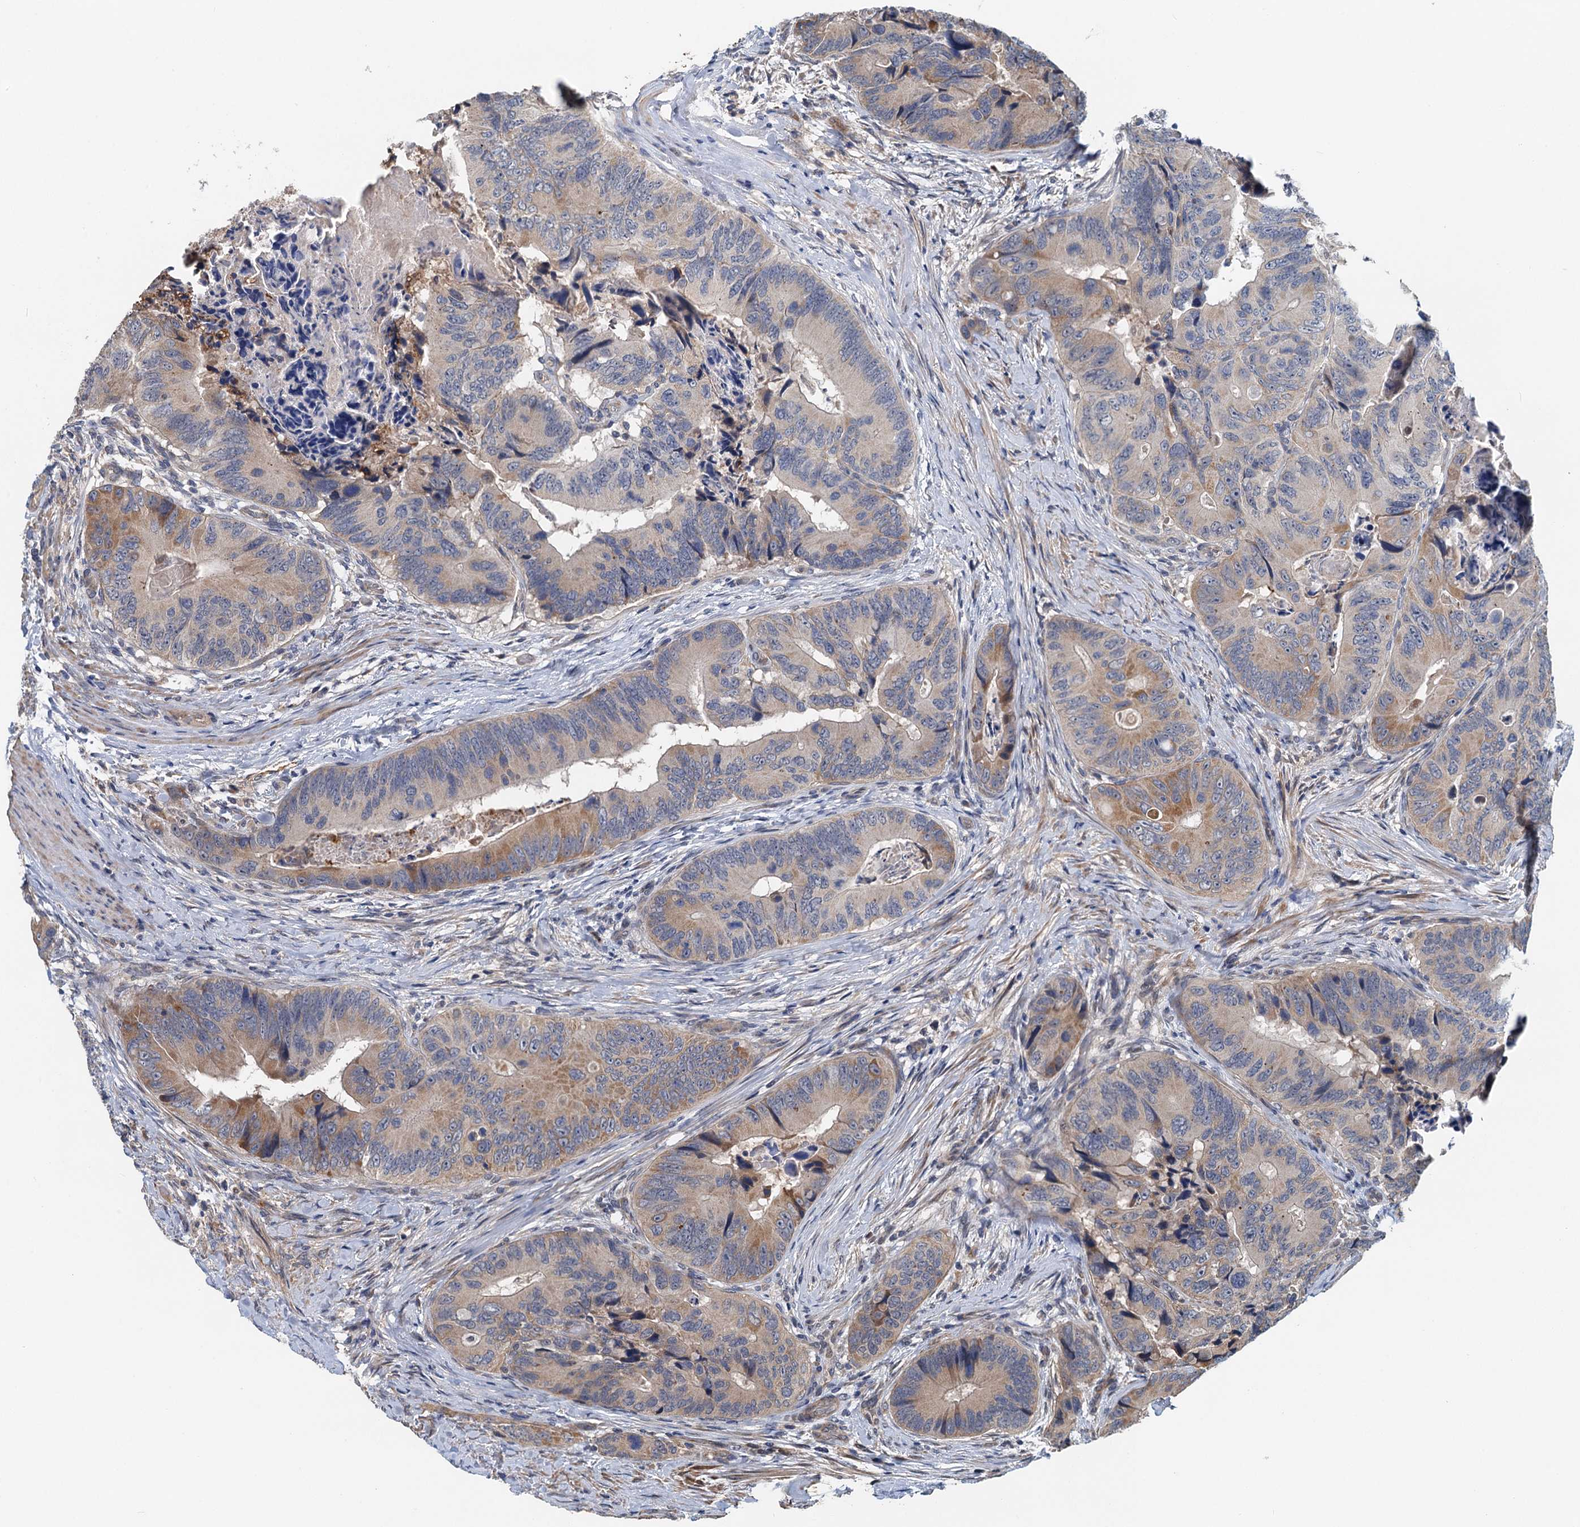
{"staining": {"intensity": "moderate", "quantity": "<25%", "location": "cytoplasmic/membranous"}, "tissue": "colorectal cancer", "cell_type": "Tumor cells", "image_type": "cancer", "snomed": [{"axis": "morphology", "description": "Adenocarcinoma, NOS"}, {"axis": "topography", "description": "Colon"}], "caption": "Colorectal cancer (adenocarcinoma) stained with DAB immunohistochemistry reveals low levels of moderate cytoplasmic/membranous positivity in approximately <25% of tumor cells.", "gene": "ZNF606", "patient": {"sex": "male", "age": 84}}